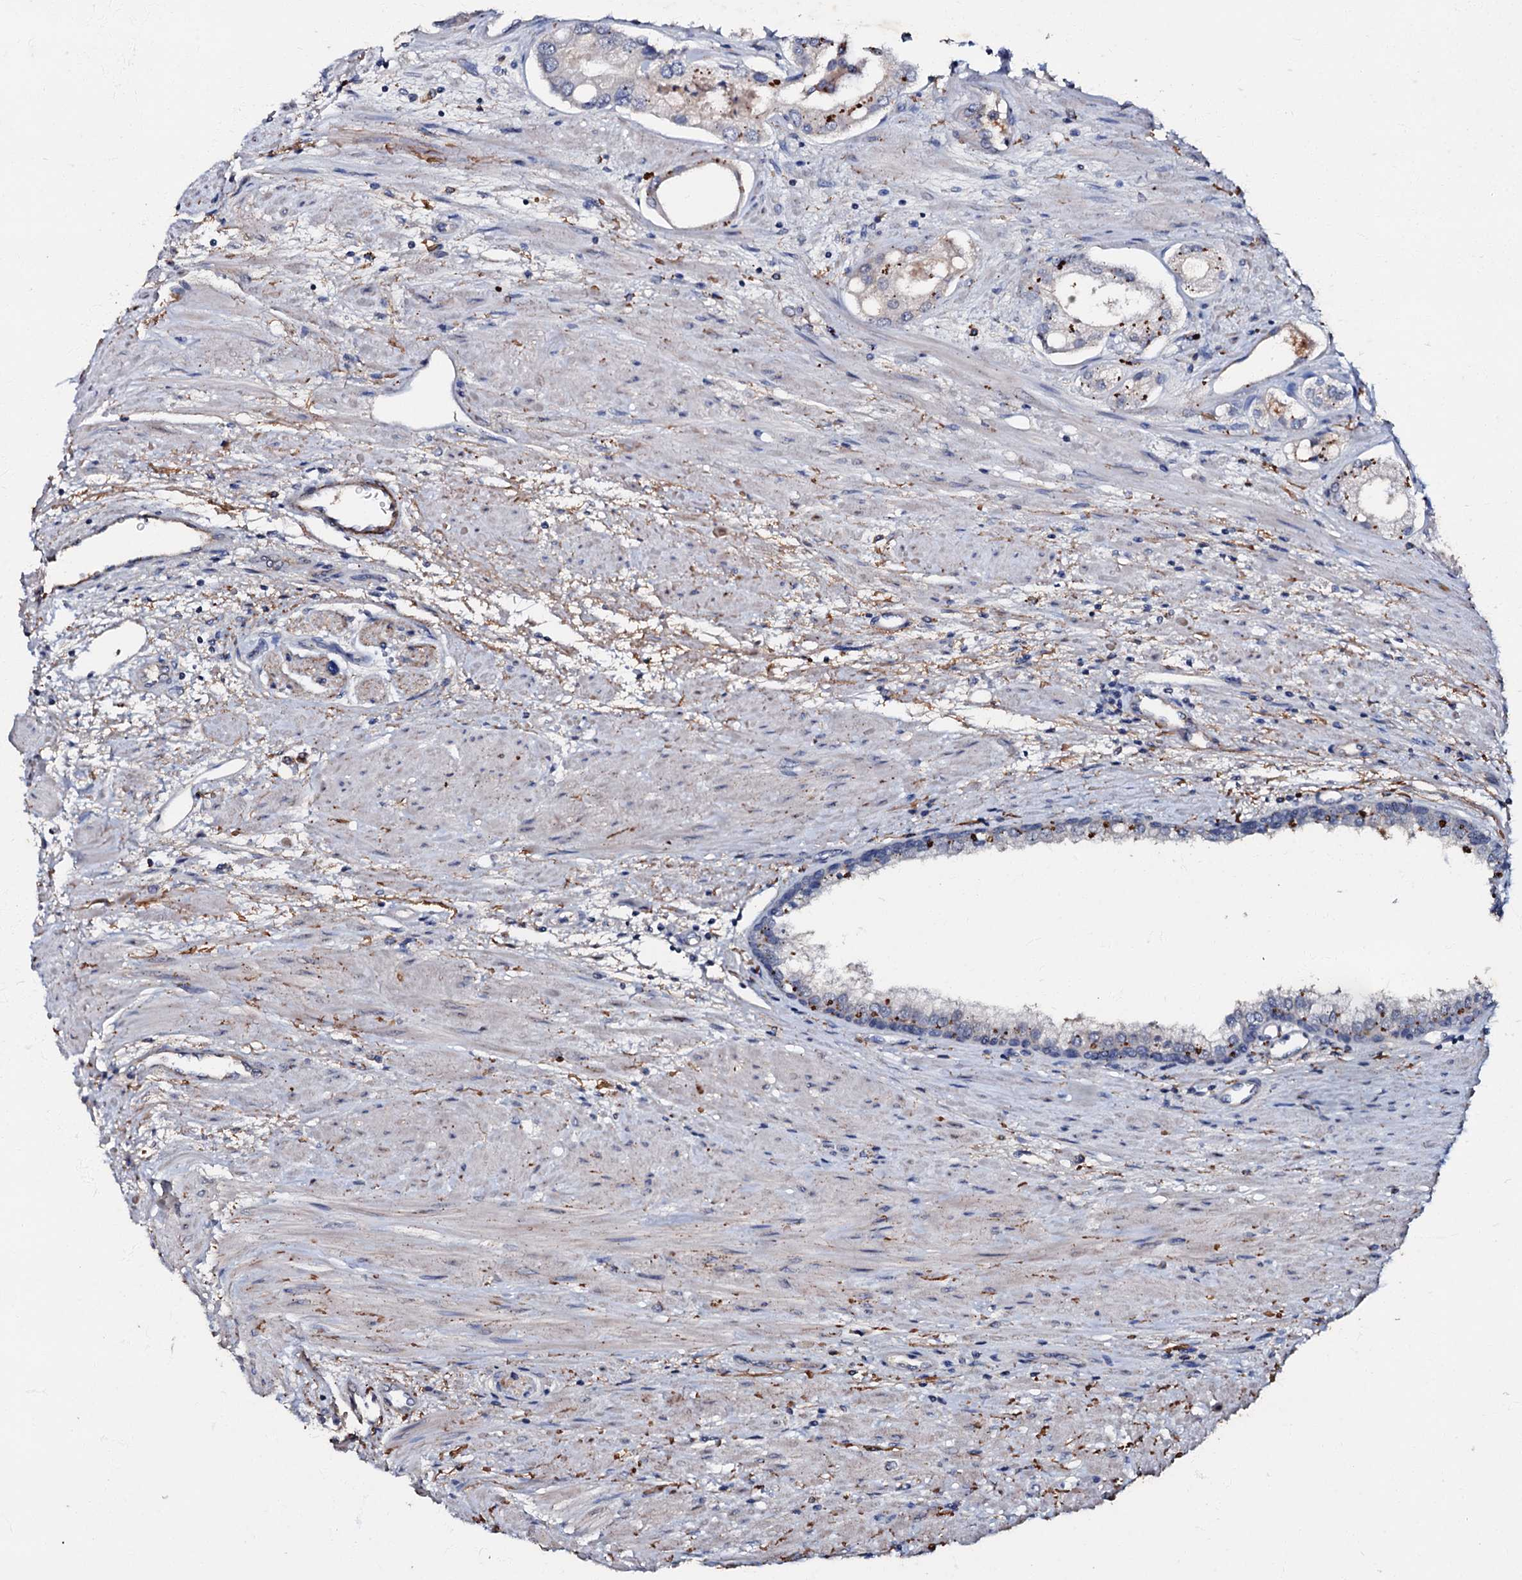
{"staining": {"intensity": "weak", "quantity": "25%-75%", "location": "cytoplasmic/membranous"}, "tissue": "prostate cancer", "cell_type": "Tumor cells", "image_type": "cancer", "snomed": [{"axis": "morphology", "description": "Adenocarcinoma, Low grade"}, {"axis": "topography", "description": "Prostate"}], "caption": "Immunohistochemical staining of prostate cancer (adenocarcinoma (low-grade)) demonstrates low levels of weak cytoplasmic/membranous expression in about 25%-75% of tumor cells.", "gene": "MANSC4", "patient": {"sex": "male", "age": 68}}